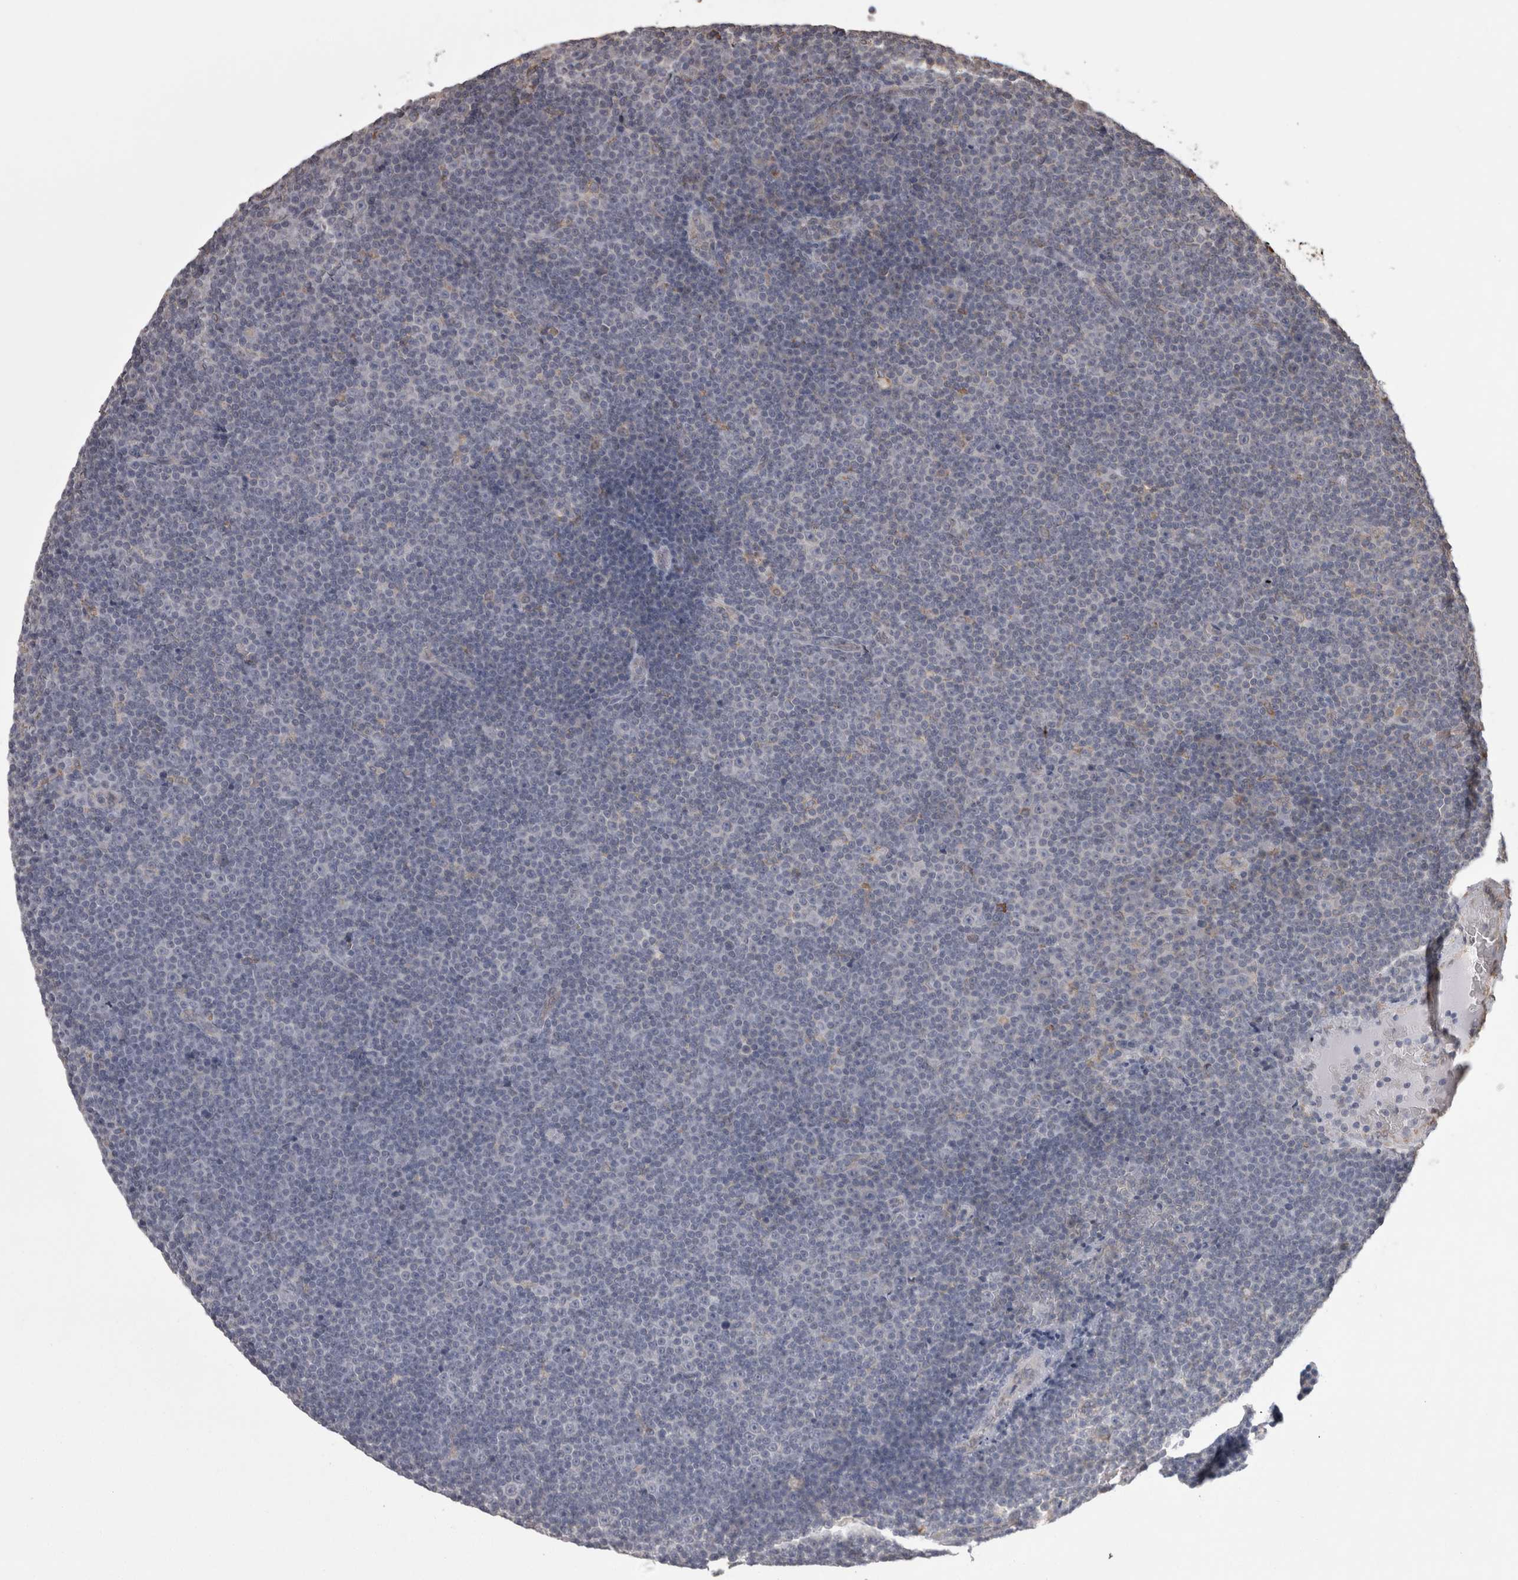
{"staining": {"intensity": "negative", "quantity": "none", "location": "none"}, "tissue": "lymphoma", "cell_type": "Tumor cells", "image_type": "cancer", "snomed": [{"axis": "morphology", "description": "Malignant lymphoma, non-Hodgkin's type, Low grade"}, {"axis": "topography", "description": "Lymph node"}], "caption": "High magnification brightfield microscopy of lymphoma stained with DAB (brown) and counterstained with hematoxylin (blue): tumor cells show no significant positivity.", "gene": "PON2", "patient": {"sex": "female", "age": 67}}